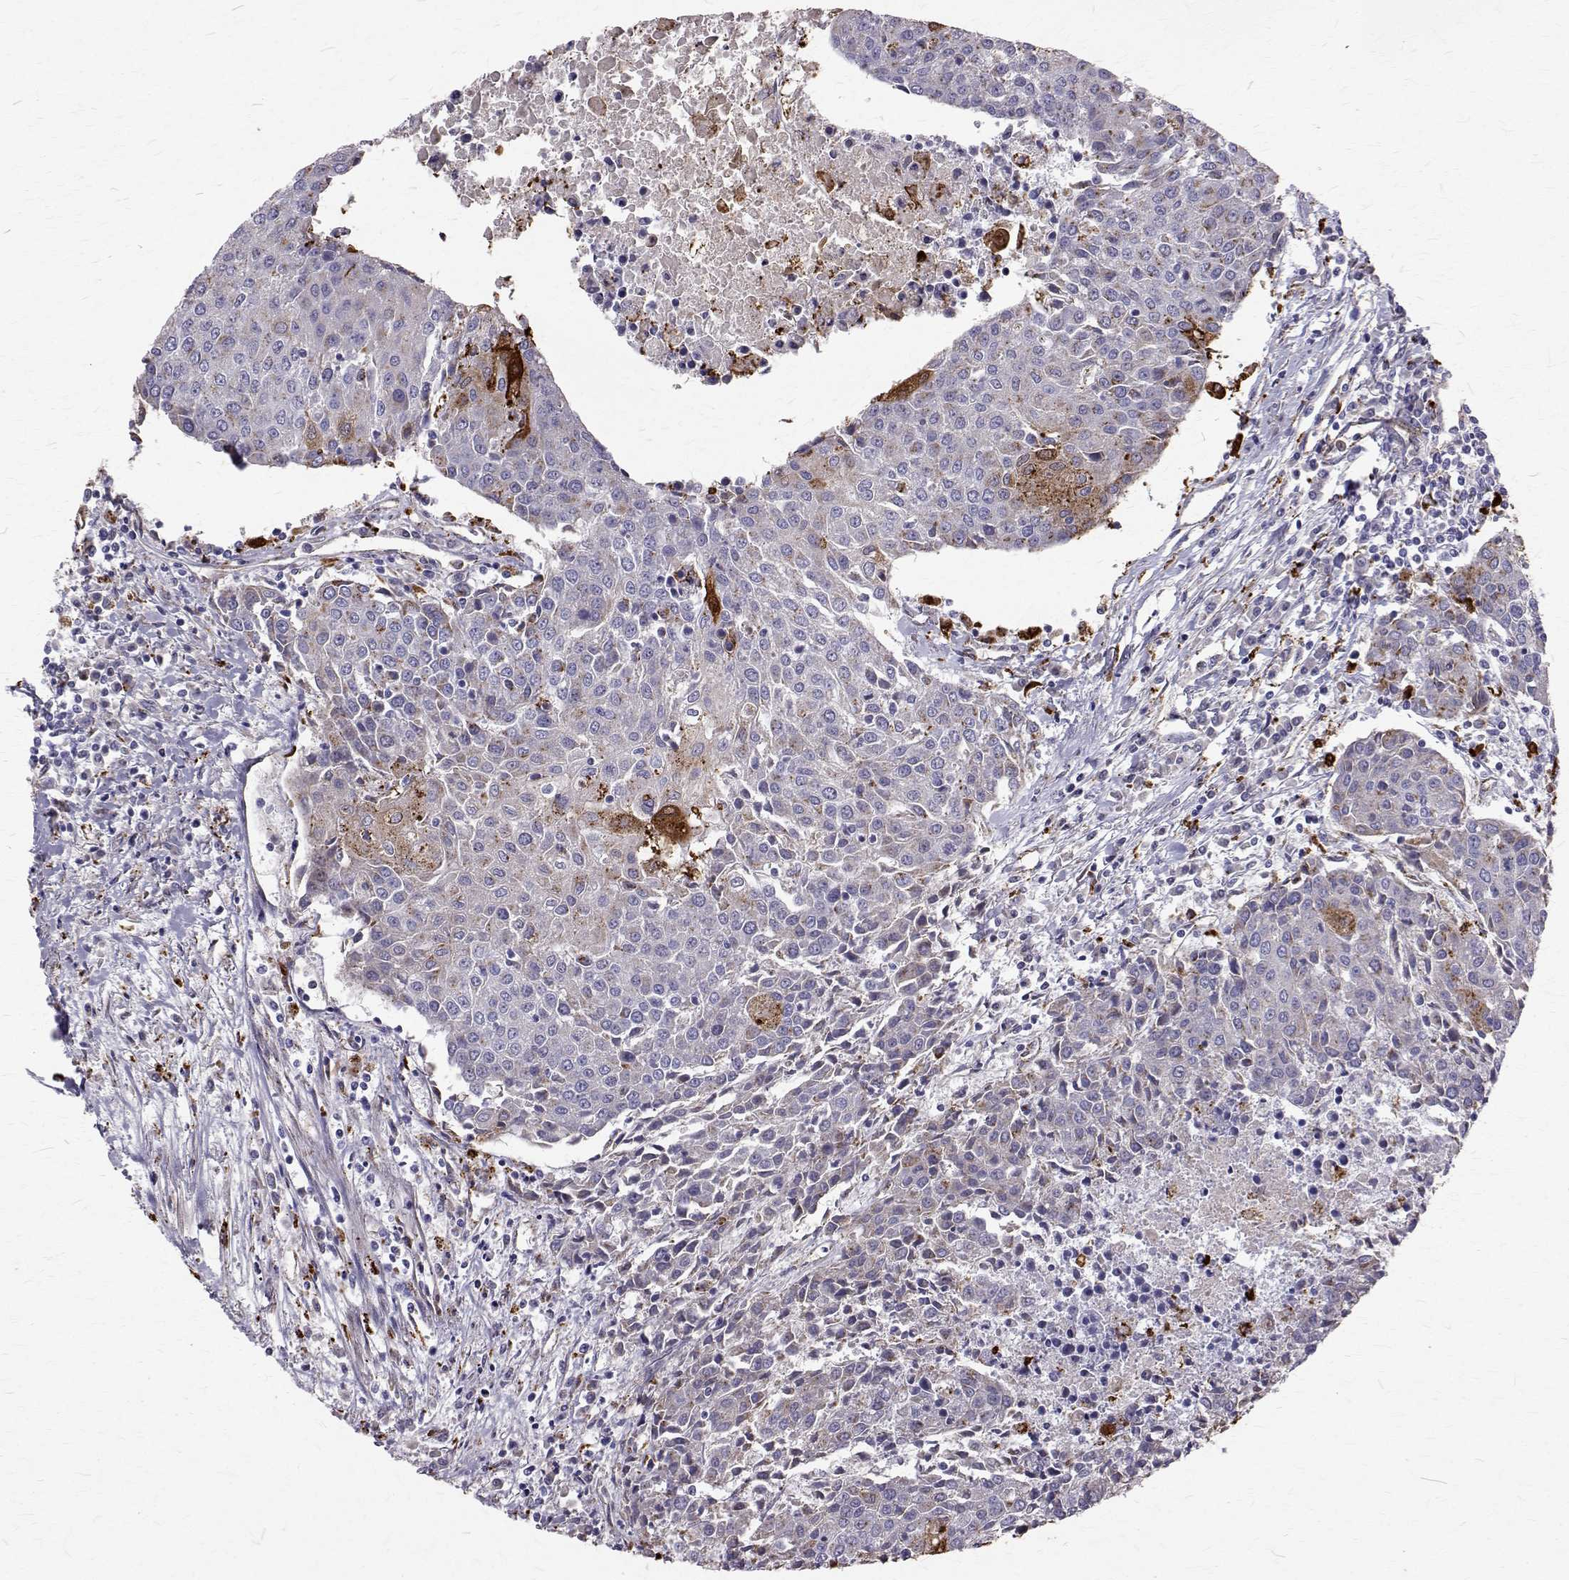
{"staining": {"intensity": "strong", "quantity": "<25%", "location": "cytoplasmic/membranous,nuclear"}, "tissue": "urothelial cancer", "cell_type": "Tumor cells", "image_type": "cancer", "snomed": [{"axis": "morphology", "description": "Urothelial carcinoma, High grade"}, {"axis": "topography", "description": "Urinary bladder"}], "caption": "Brown immunohistochemical staining in human urothelial carcinoma (high-grade) exhibits strong cytoplasmic/membranous and nuclear staining in approximately <25% of tumor cells. (brown staining indicates protein expression, while blue staining denotes nuclei).", "gene": "TPP1", "patient": {"sex": "female", "age": 85}}